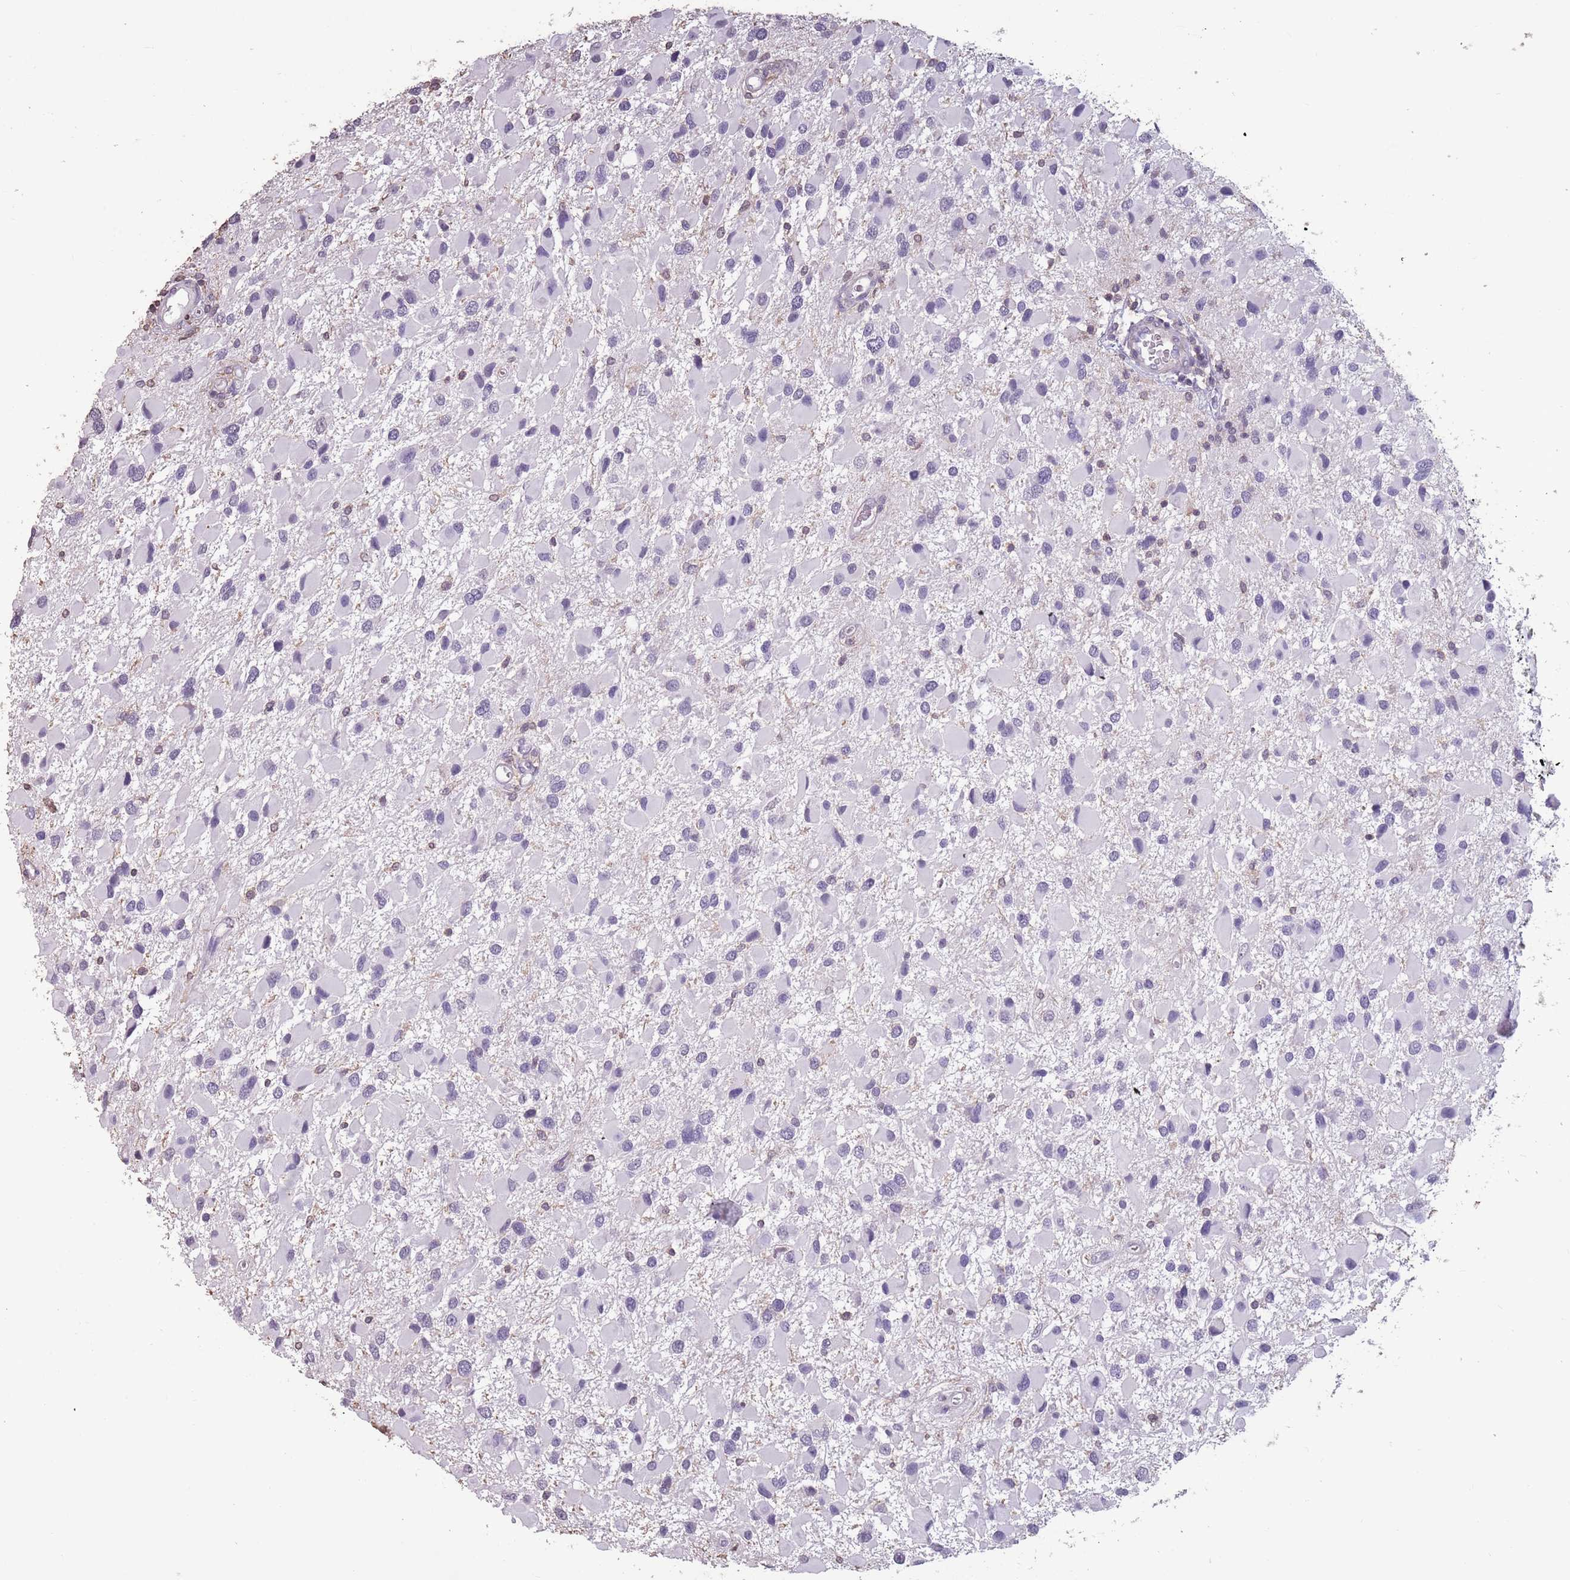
{"staining": {"intensity": "negative", "quantity": "none", "location": "none"}, "tissue": "glioma", "cell_type": "Tumor cells", "image_type": "cancer", "snomed": [{"axis": "morphology", "description": "Glioma, malignant, High grade"}, {"axis": "topography", "description": "Brain"}], "caption": "There is no significant positivity in tumor cells of glioma.", "gene": "SUN5", "patient": {"sex": "male", "age": 53}}